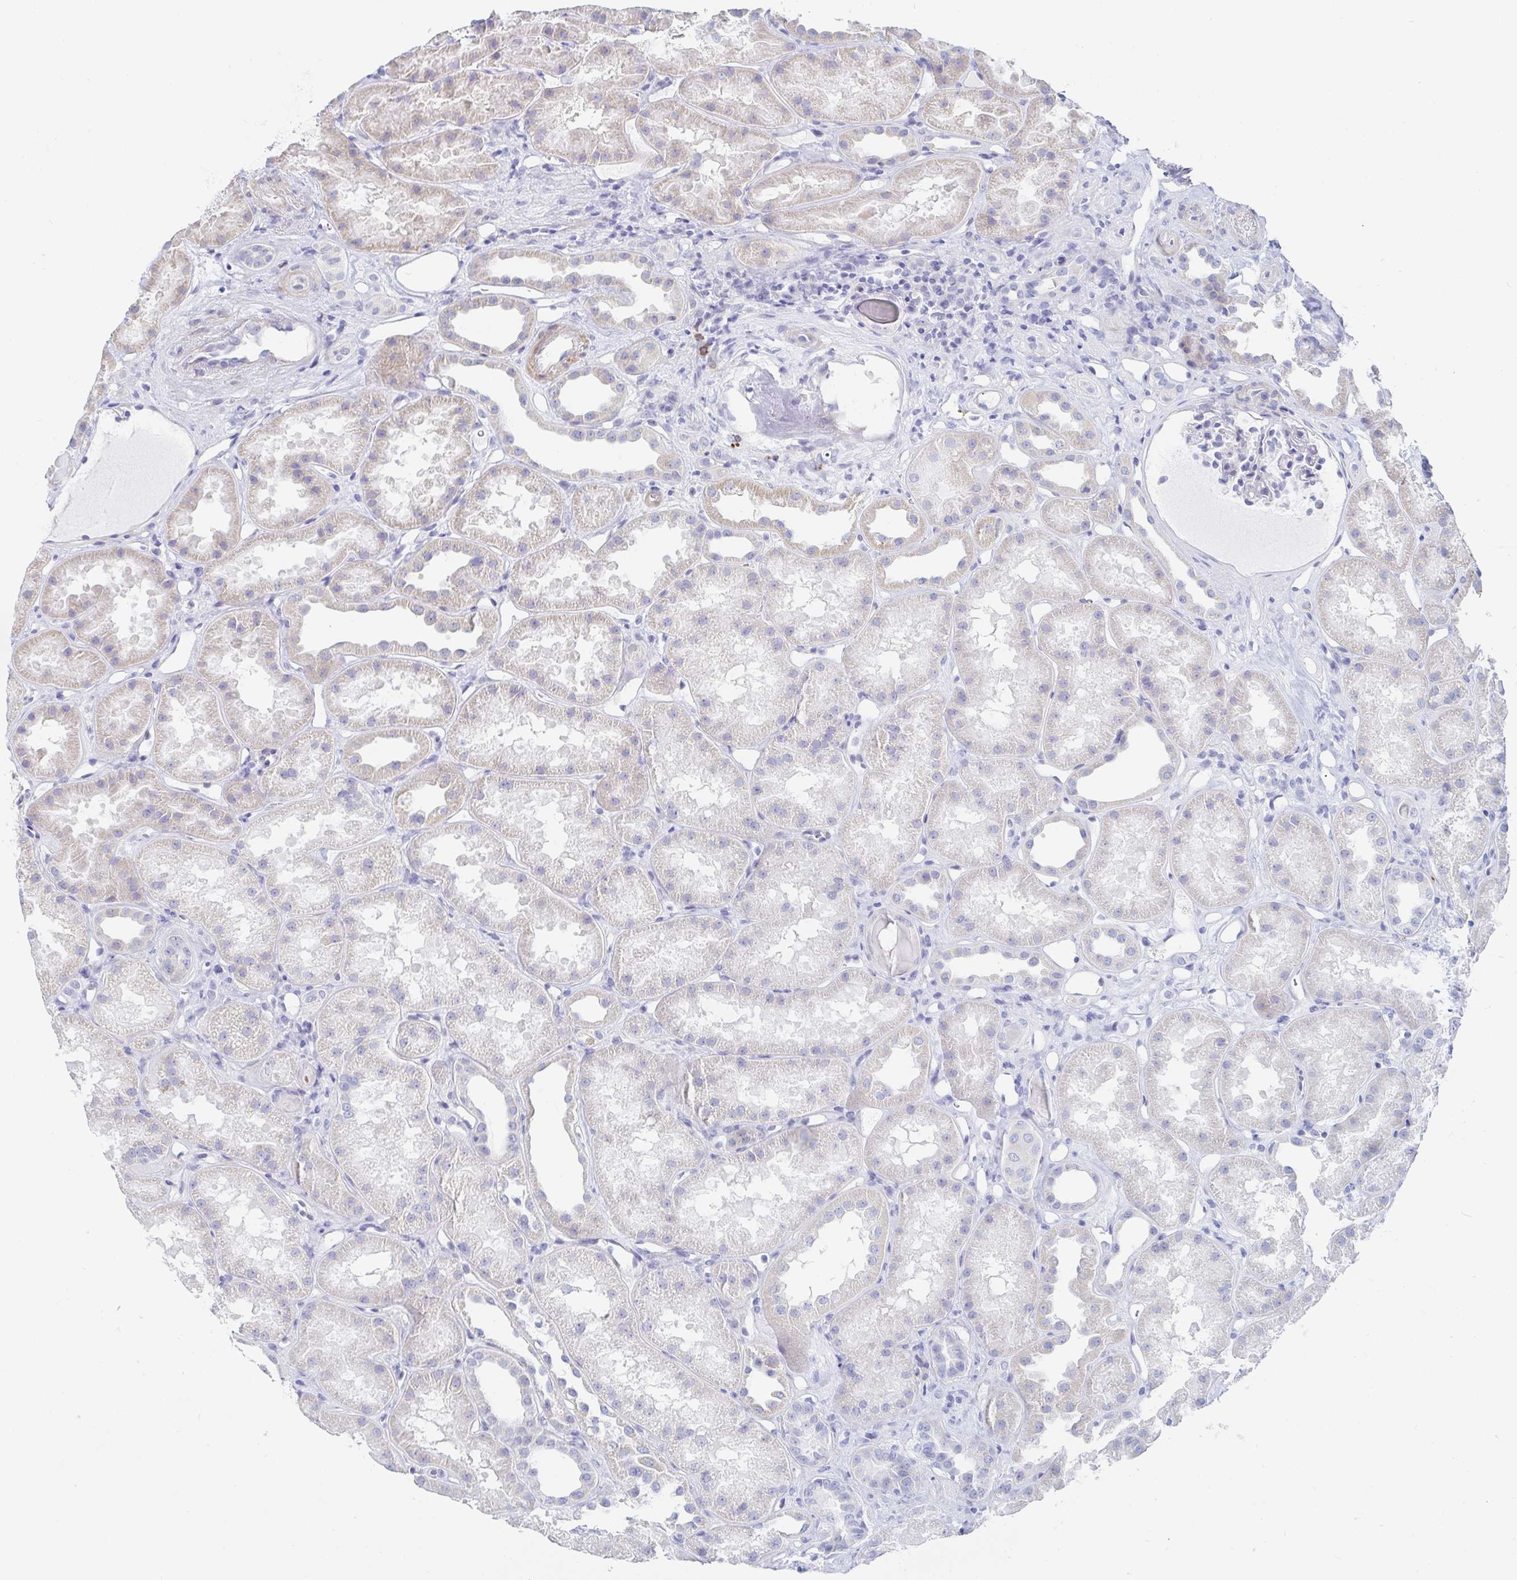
{"staining": {"intensity": "negative", "quantity": "none", "location": "none"}, "tissue": "kidney", "cell_type": "Cells in glomeruli", "image_type": "normal", "snomed": [{"axis": "morphology", "description": "Normal tissue, NOS"}, {"axis": "topography", "description": "Kidney"}], "caption": "There is no significant positivity in cells in glomeruli of kidney. (DAB (3,3'-diaminobenzidine) IHC with hematoxylin counter stain).", "gene": "PACSIN1", "patient": {"sex": "male", "age": 61}}